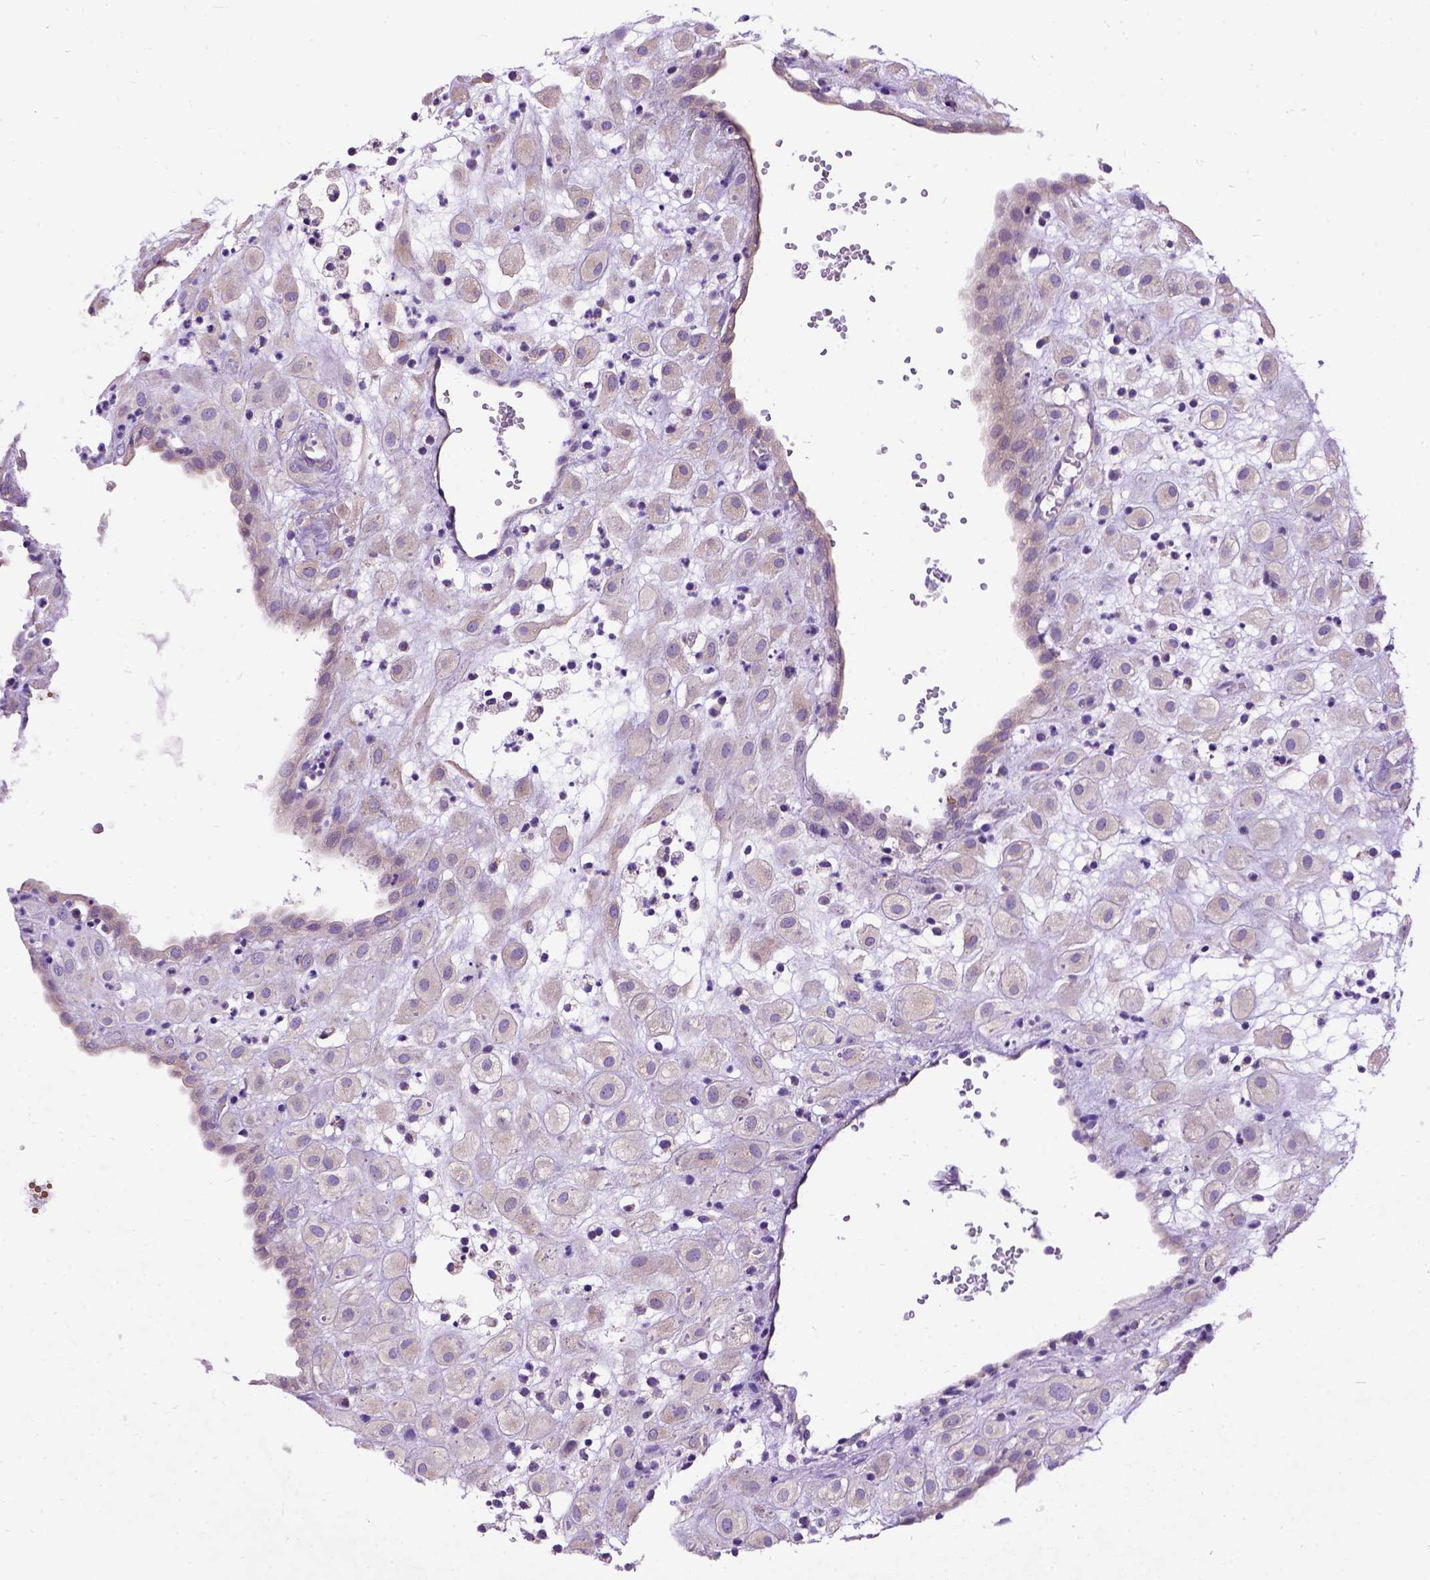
{"staining": {"intensity": "negative", "quantity": "none", "location": "none"}, "tissue": "placenta", "cell_type": "Decidual cells", "image_type": "normal", "snomed": [{"axis": "morphology", "description": "Normal tissue, NOS"}, {"axis": "topography", "description": "Placenta"}], "caption": "Immunohistochemistry micrograph of normal human placenta stained for a protein (brown), which exhibits no positivity in decidual cells.", "gene": "CFAP54", "patient": {"sex": "female", "age": 24}}